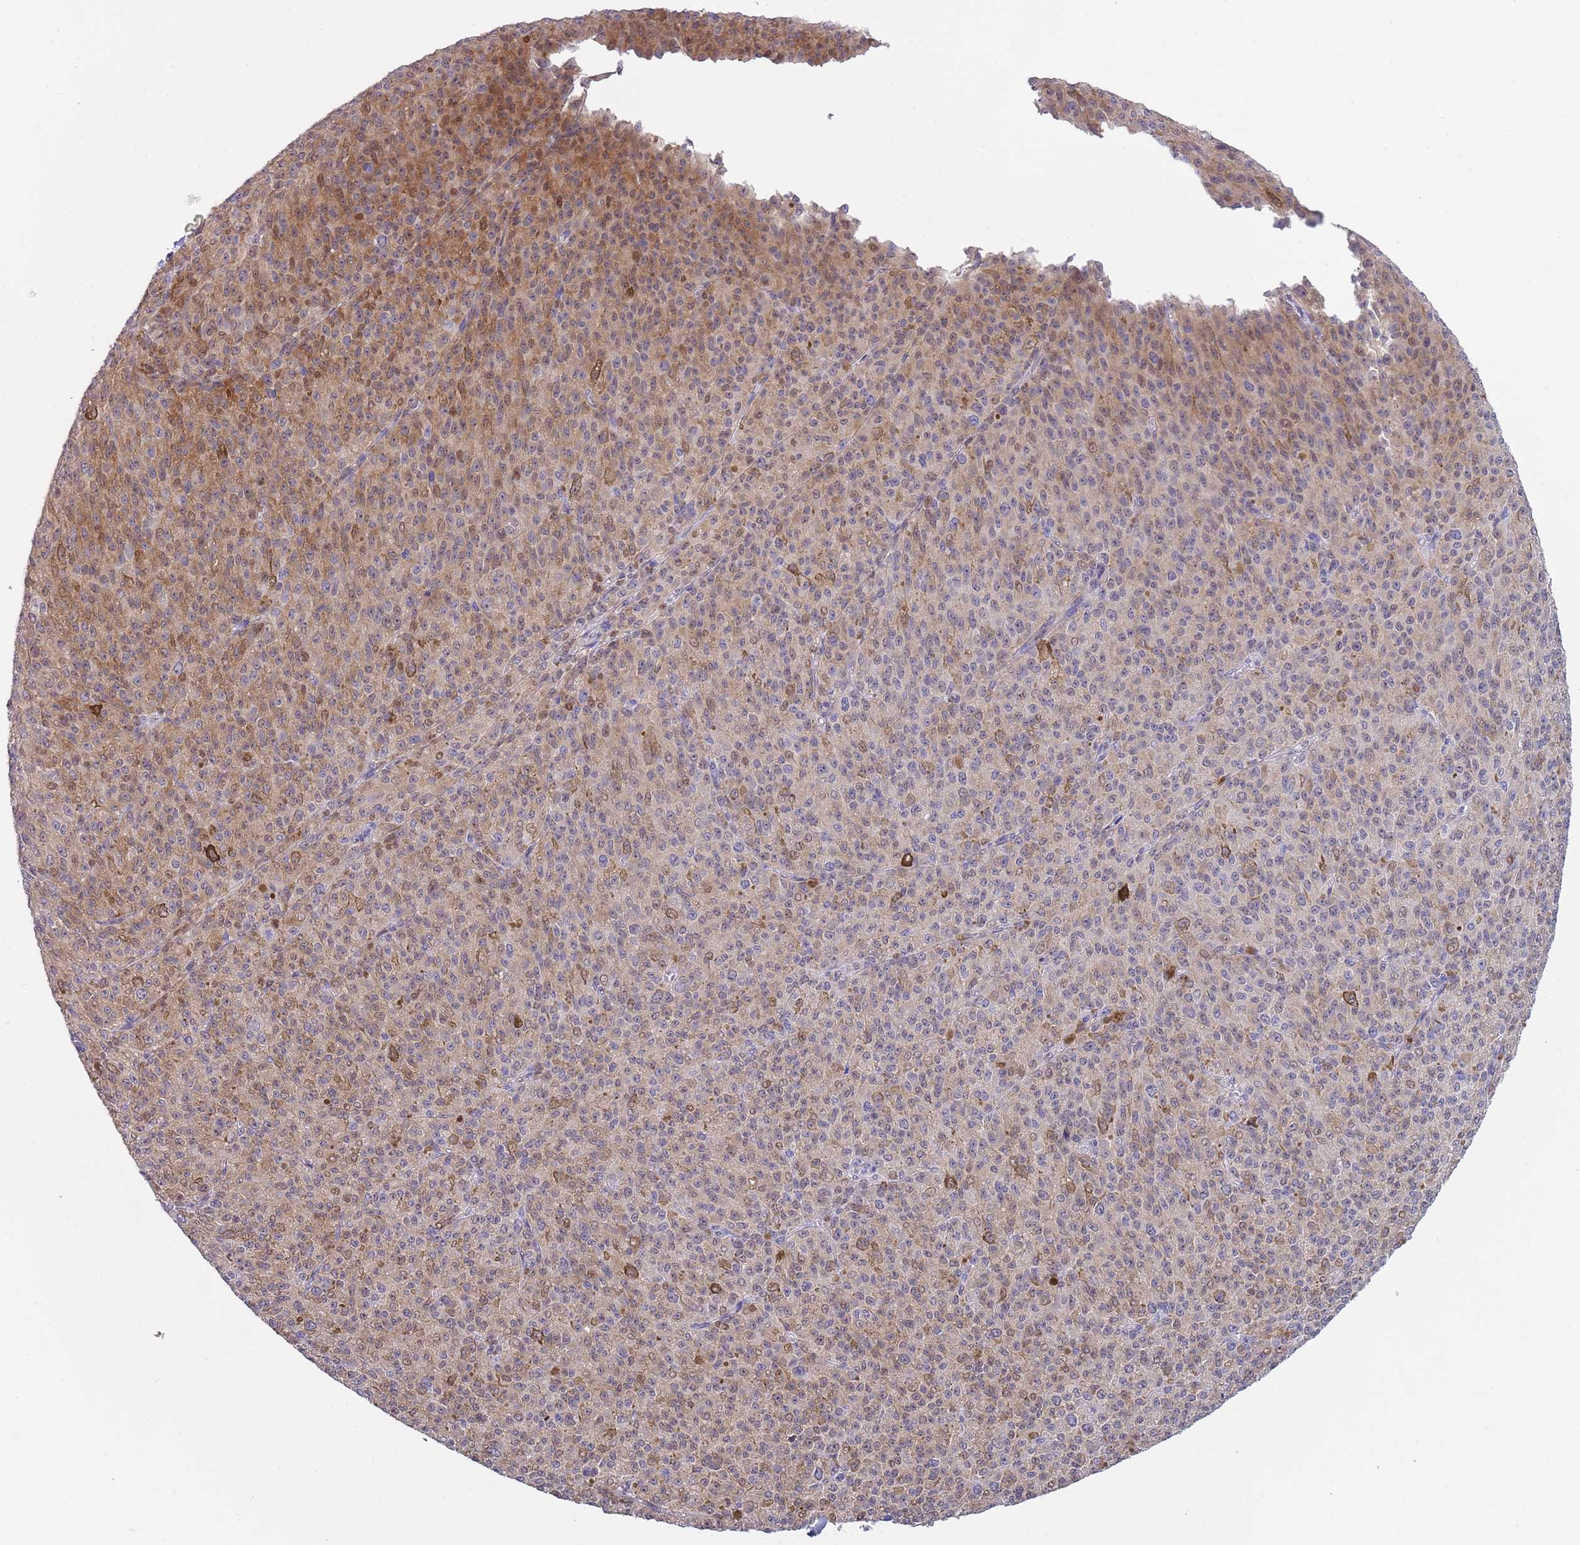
{"staining": {"intensity": "weak", "quantity": ">75%", "location": "cytoplasmic/membranous,nuclear"}, "tissue": "melanoma", "cell_type": "Tumor cells", "image_type": "cancer", "snomed": [{"axis": "morphology", "description": "Malignant melanoma, NOS"}, {"axis": "topography", "description": "Skin"}], "caption": "Immunohistochemical staining of malignant melanoma reveals low levels of weak cytoplasmic/membranous and nuclear protein staining in approximately >75% of tumor cells.", "gene": "NBPF6", "patient": {"sex": "female", "age": 52}}